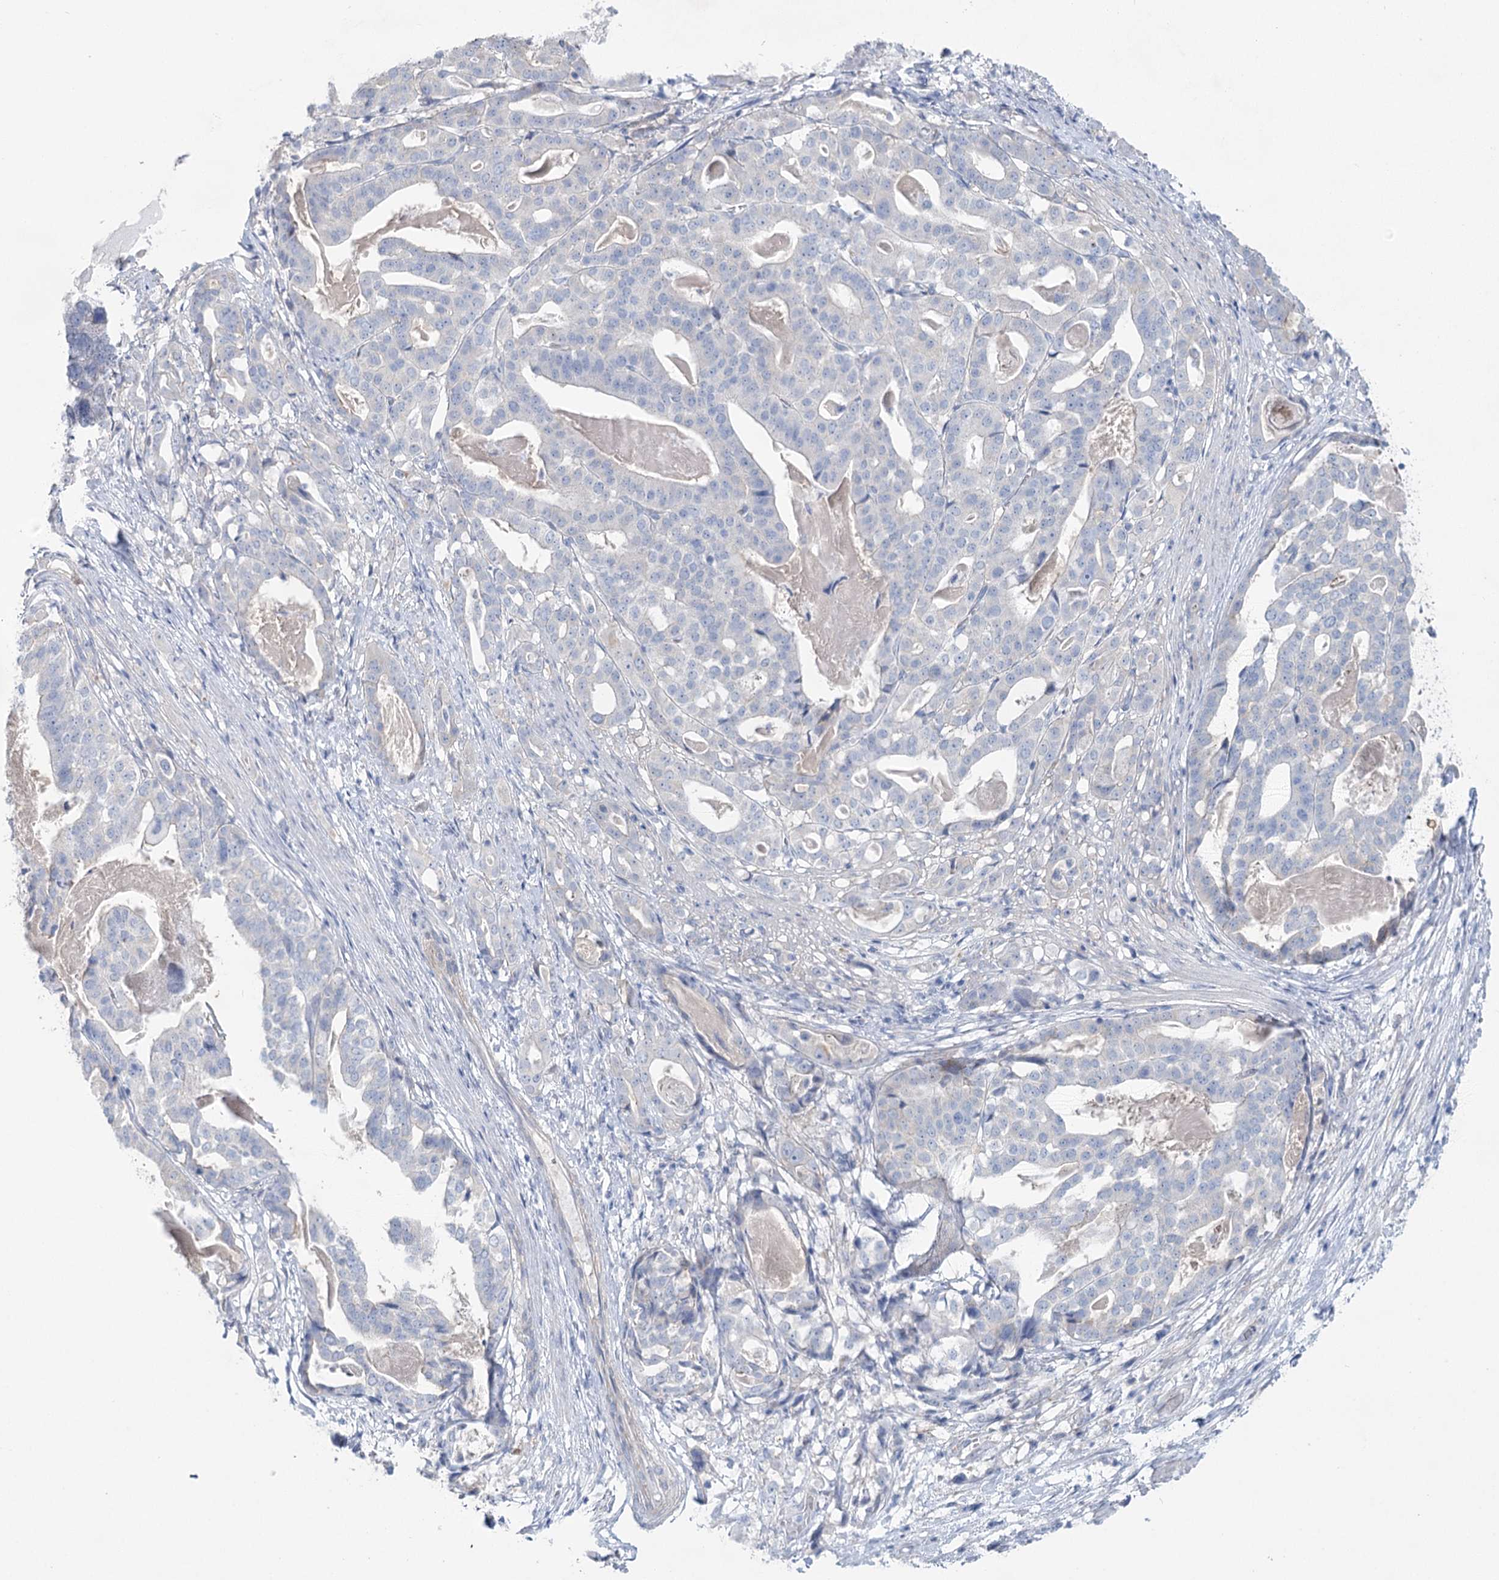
{"staining": {"intensity": "negative", "quantity": "none", "location": "none"}, "tissue": "stomach cancer", "cell_type": "Tumor cells", "image_type": "cancer", "snomed": [{"axis": "morphology", "description": "Adenocarcinoma, NOS"}, {"axis": "topography", "description": "Stomach"}], "caption": "High magnification brightfield microscopy of stomach cancer stained with DAB (3,3'-diaminobenzidine) (brown) and counterstained with hematoxylin (blue): tumor cells show no significant staining.", "gene": "CCDC88A", "patient": {"sex": "male", "age": 48}}